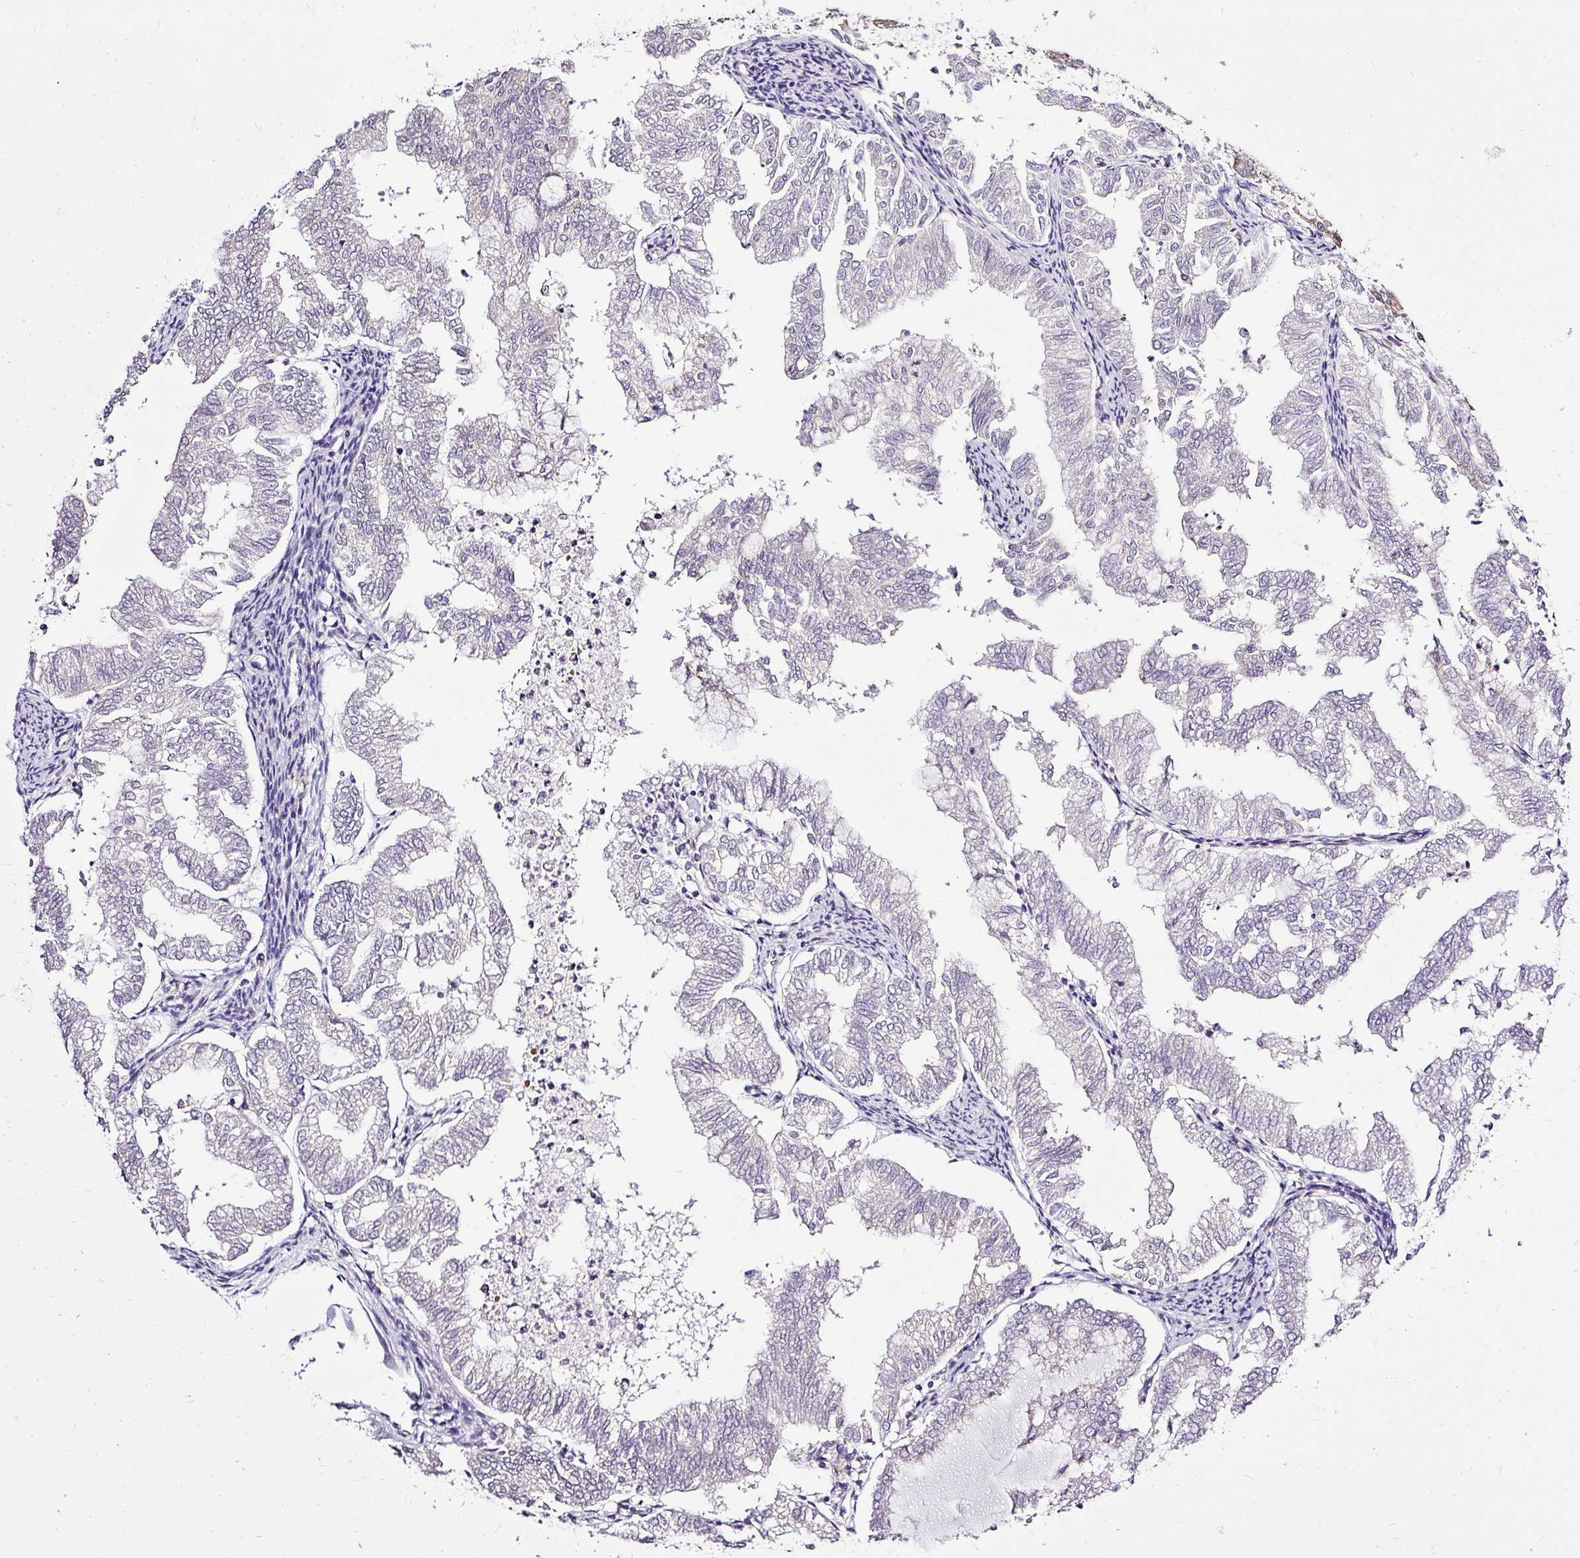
{"staining": {"intensity": "negative", "quantity": "none", "location": "none"}, "tissue": "endometrial cancer", "cell_type": "Tumor cells", "image_type": "cancer", "snomed": [{"axis": "morphology", "description": "Necrosis, NOS"}, {"axis": "morphology", "description": "Adenocarcinoma, NOS"}, {"axis": "topography", "description": "Endometrium"}], "caption": "The histopathology image displays no staining of tumor cells in endometrial cancer (adenocarcinoma).", "gene": "SMC4", "patient": {"sex": "female", "age": 79}}